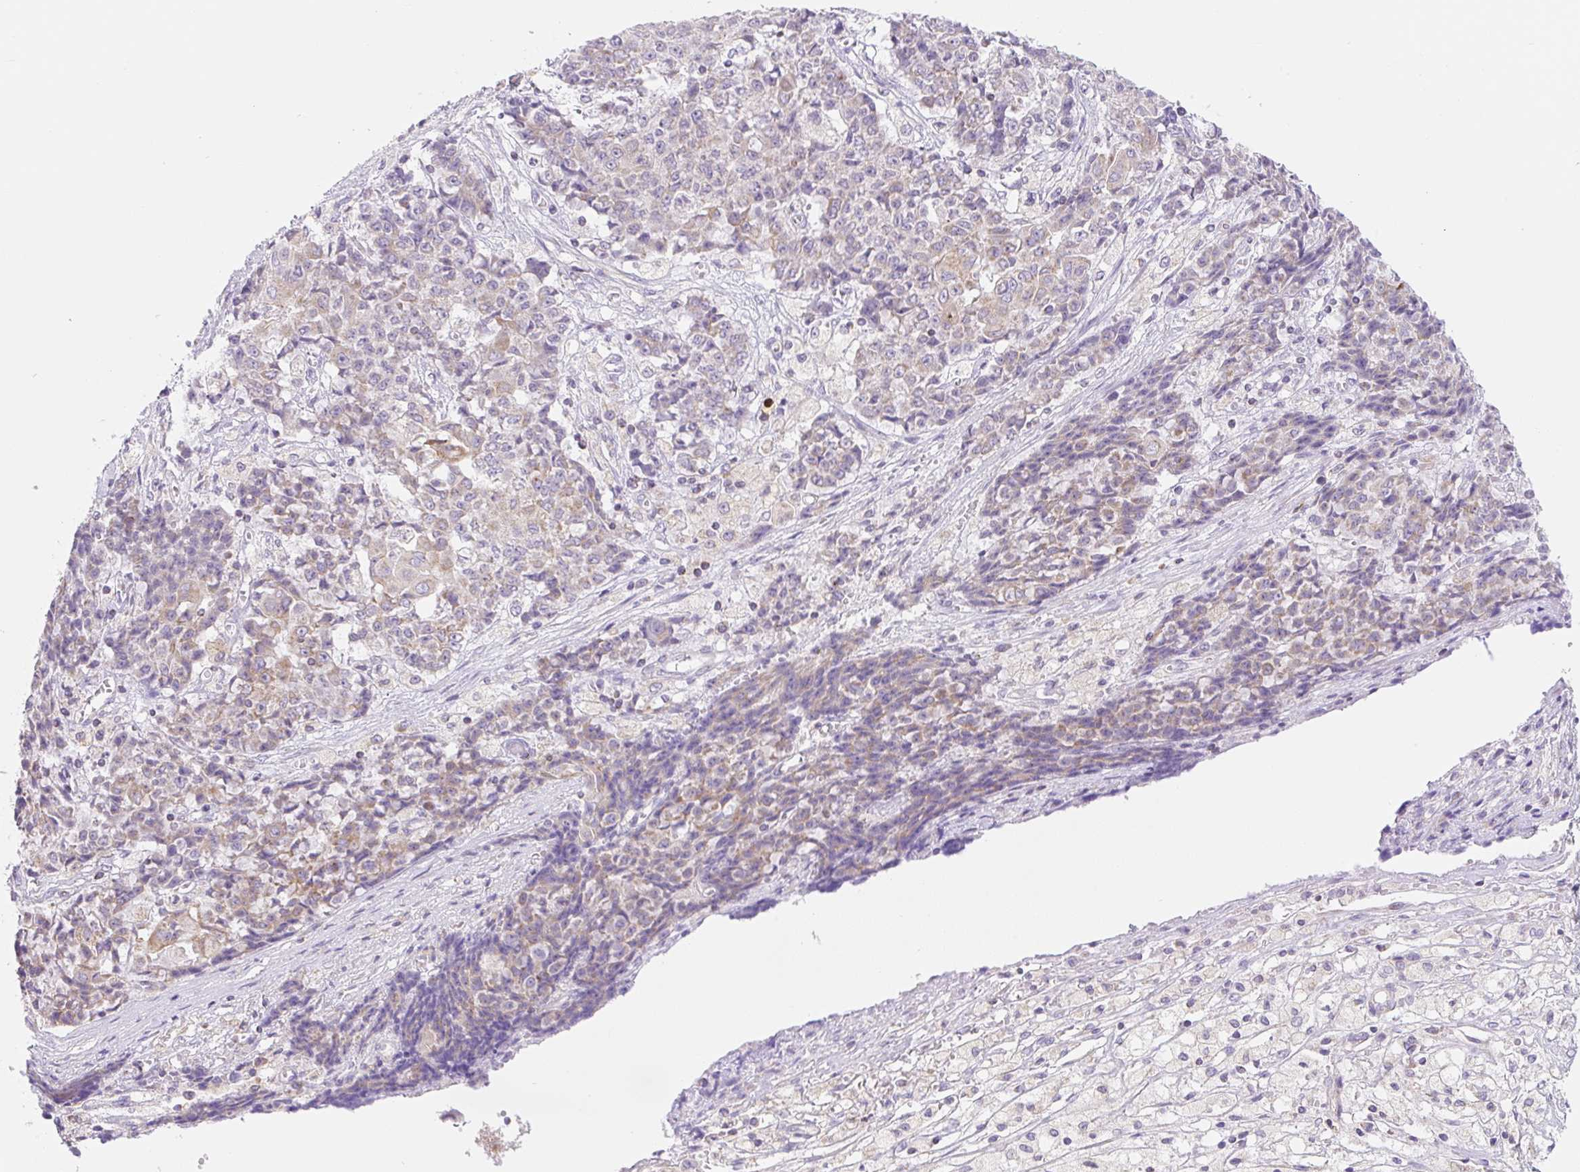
{"staining": {"intensity": "weak", "quantity": "<25%", "location": "cytoplasmic/membranous"}, "tissue": "ovarian cancer", "cell_type": "Tumor cells", "image_type": "cancer", "snomed": [{"axis": "morphology", "description": "Carcinoma, endometroid"}, {"axis": "topography", "description": "Ovary"}], "caption": "IHC of ovarian cancer (endometroid carcinoma) shows no positivity in tumor cells.", "gene": "FOCAD", "patient": {"sex": "female", "age": 42}}